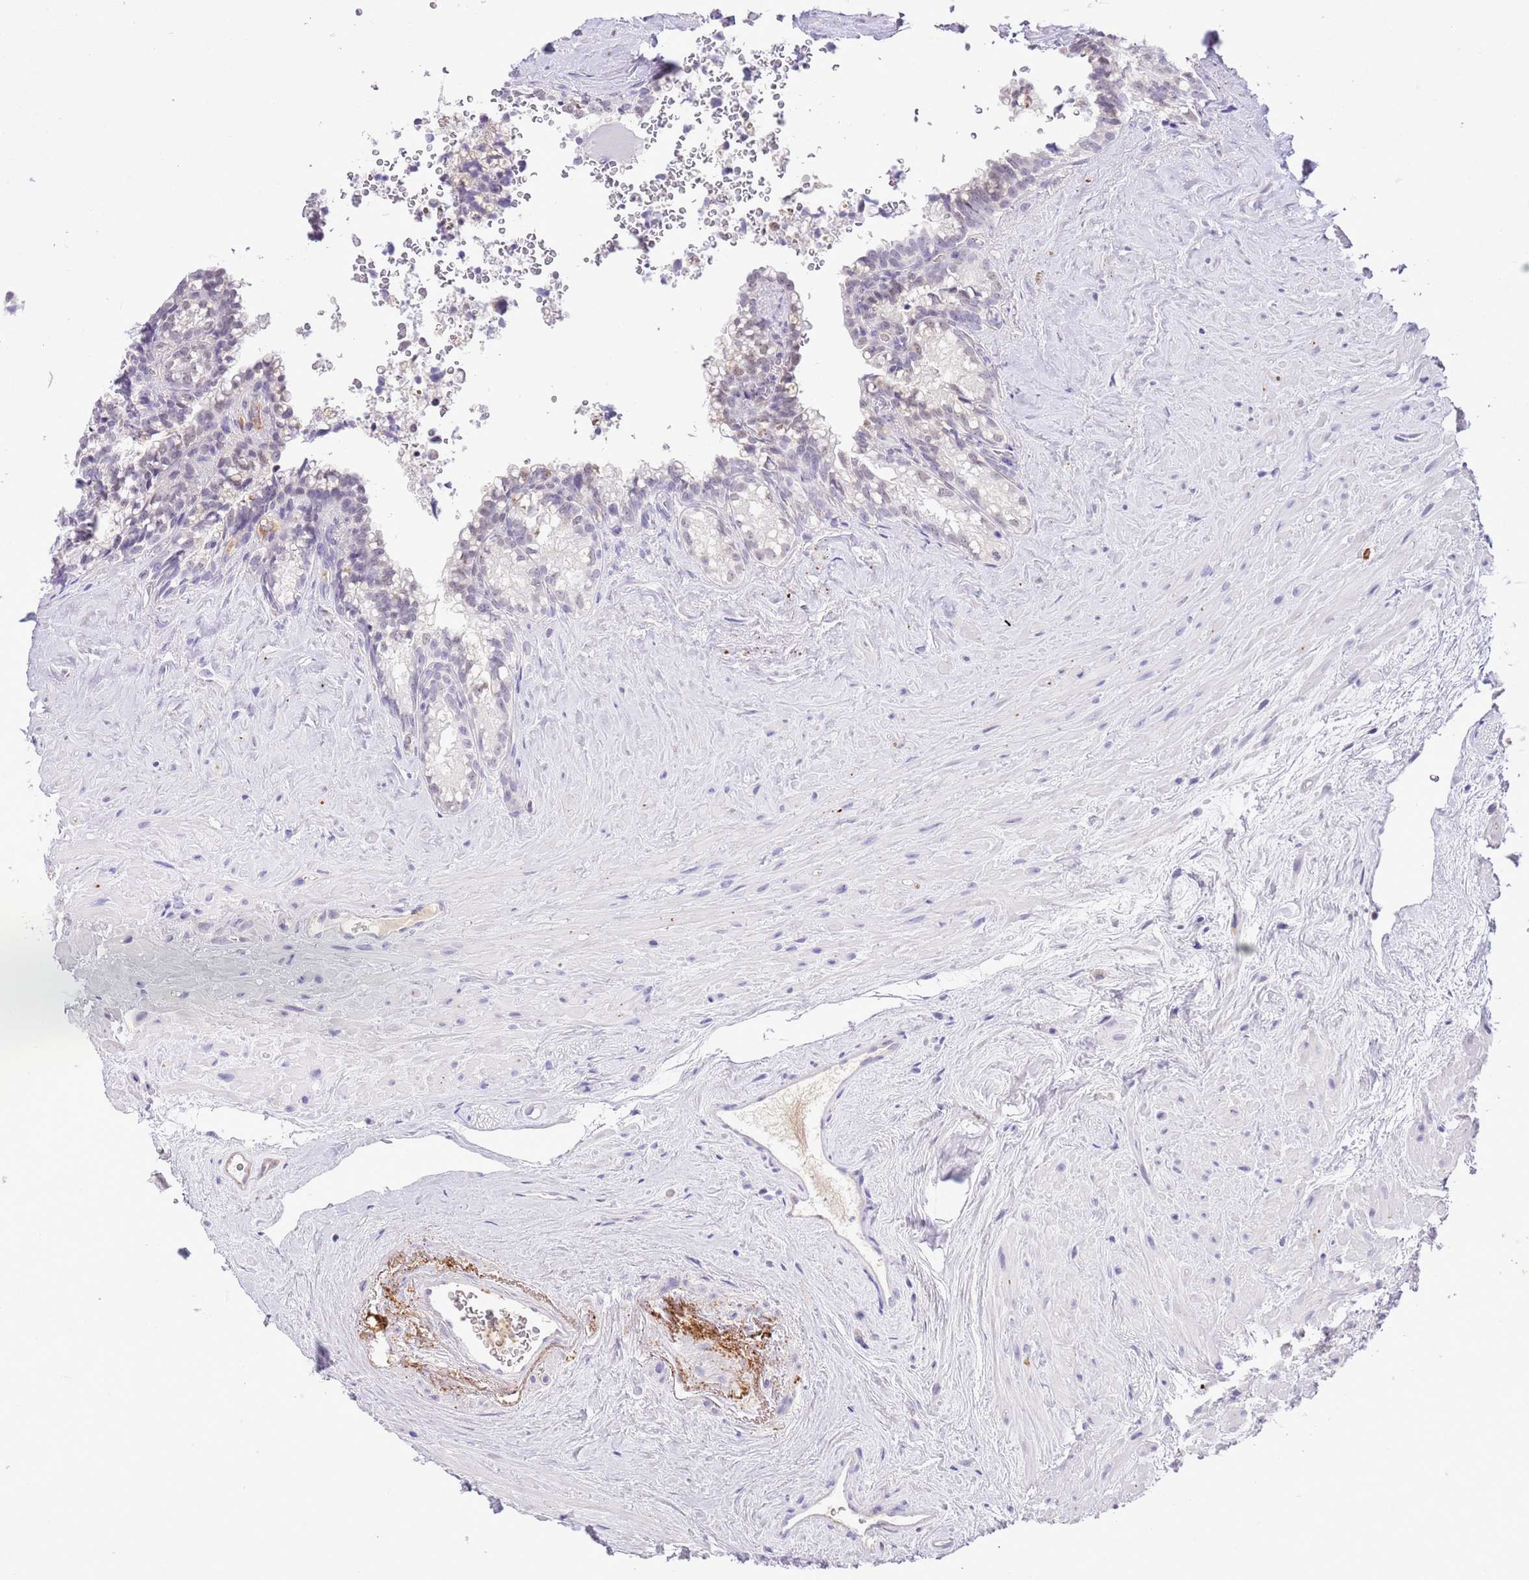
{"staining": {"intensity": "negative", "quantity": "none", "location": "none"}, "tissue": "seminal vesicle", "cell_type": "Glandular cells", "image_type": "normal", "snomed": [{"axis": "morphology", "description": "Normal tissue, NOS"}, {"axis": "topography", "description": "Prostate"}, {"axis": "topography", "description": "Seminal veicle"}], "caption": "High power microscopy histopathology image of an immunohistochemistry (IHC) image of normal seminal vesicle, revealing no significant expression in glandular cells. (Brightfield microscopy of DAB (3,3'-diaminobenzidine) immunohistochemistry at high magnification).", "gene": "MIDN", "patient": {"sex": "male", "age": 79}}